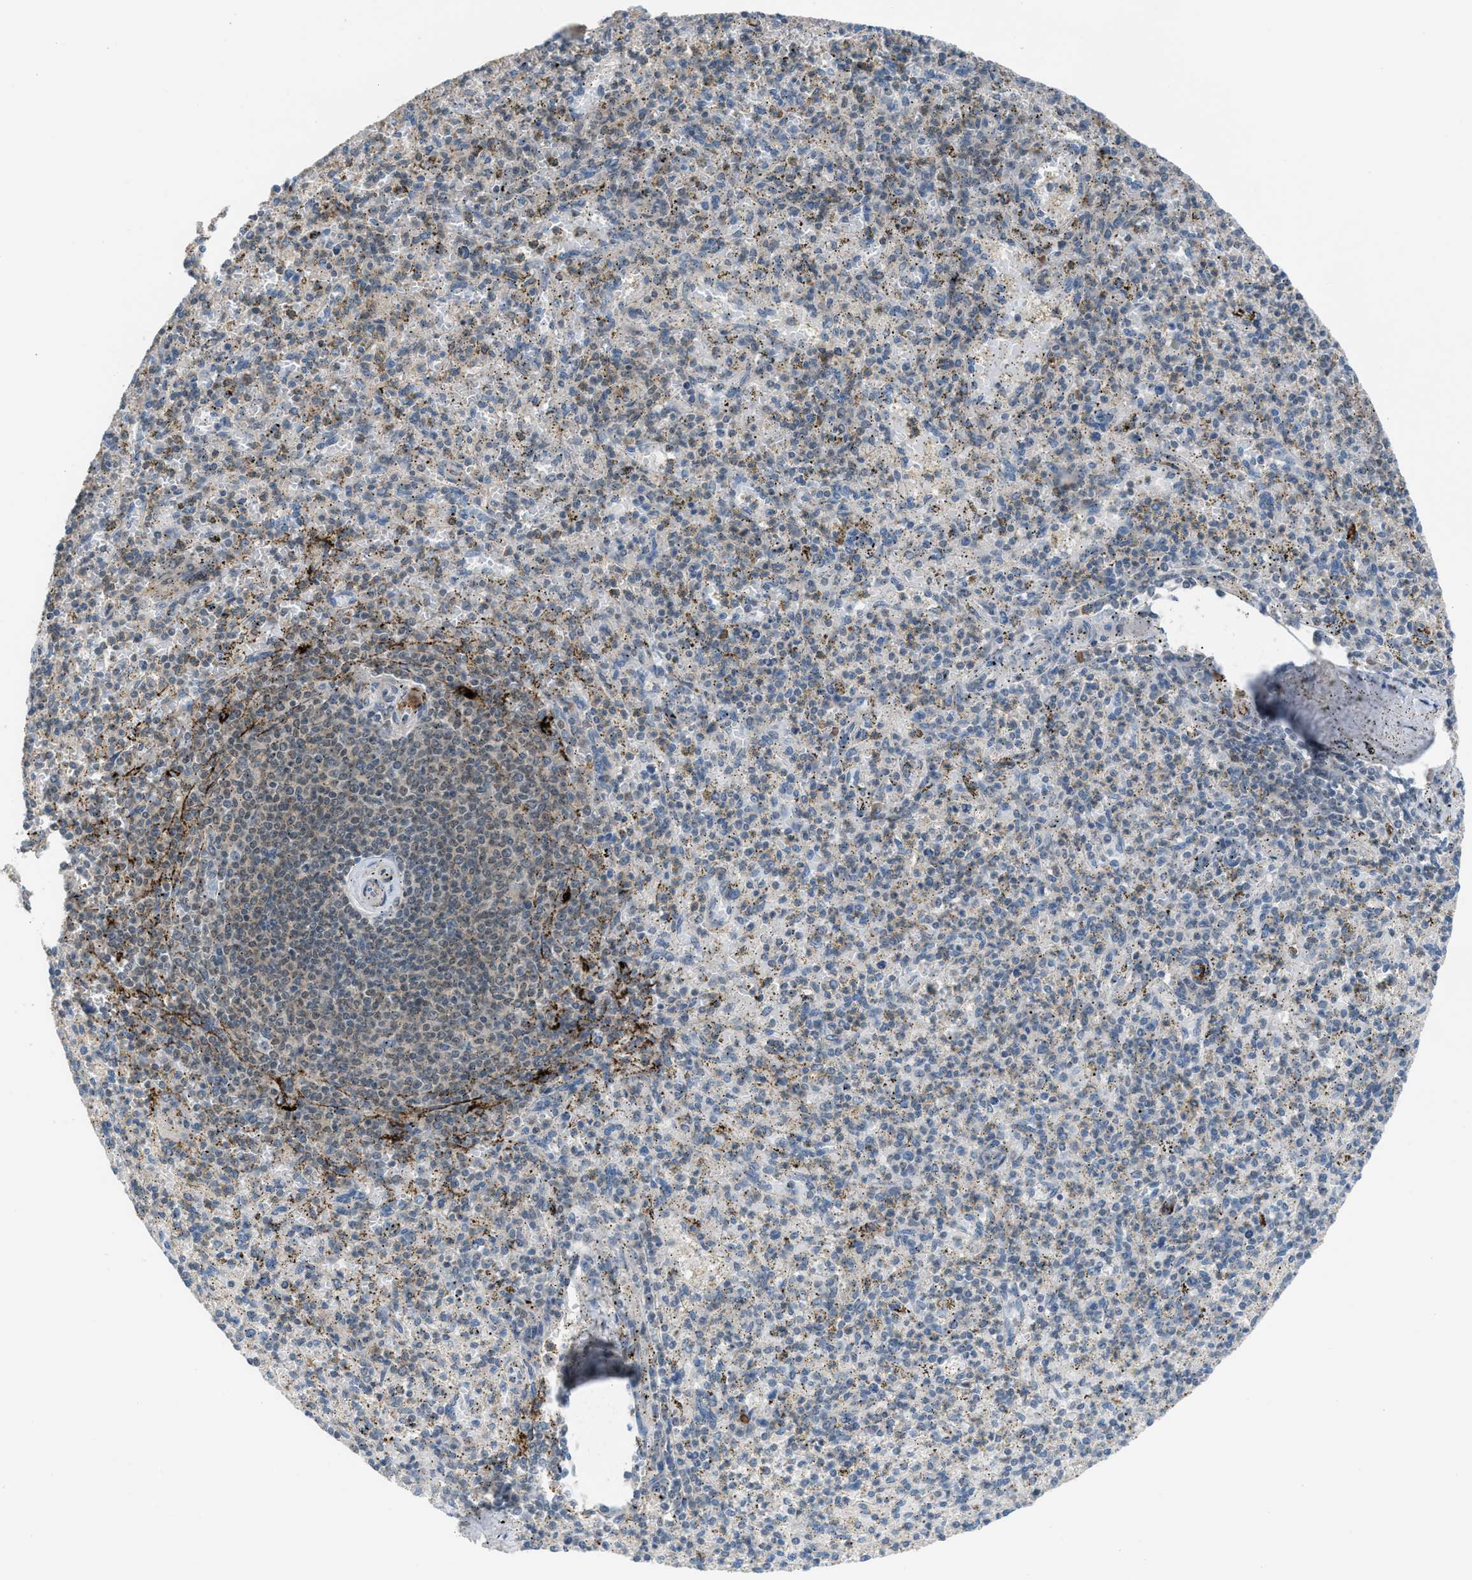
{"staining": {"intensity": "moderate", "quantity": "<25%", "location": "cytoplasmic/membranous"}, "tissue": "spleen", "cell_type": "Cells in red pulp", "image_type": "normal", "snomed": [{"axis": "morphology", "description": "Normal tissue, NOS"}, {"axis": "topography", "description": "Spleen"}], "caption": "IHC (DAB (3,3'-diaminobenzidine)) staining of normal spleen demonstrates moderate cytoplasmic/membranous protein positivity in approximately <25% of cells in red pulp. (DAB IHC, brown staining for protein, blue staining for nuclei).", "gene": "CRTC1", "patient": {"sex": "male", "age": 72}}